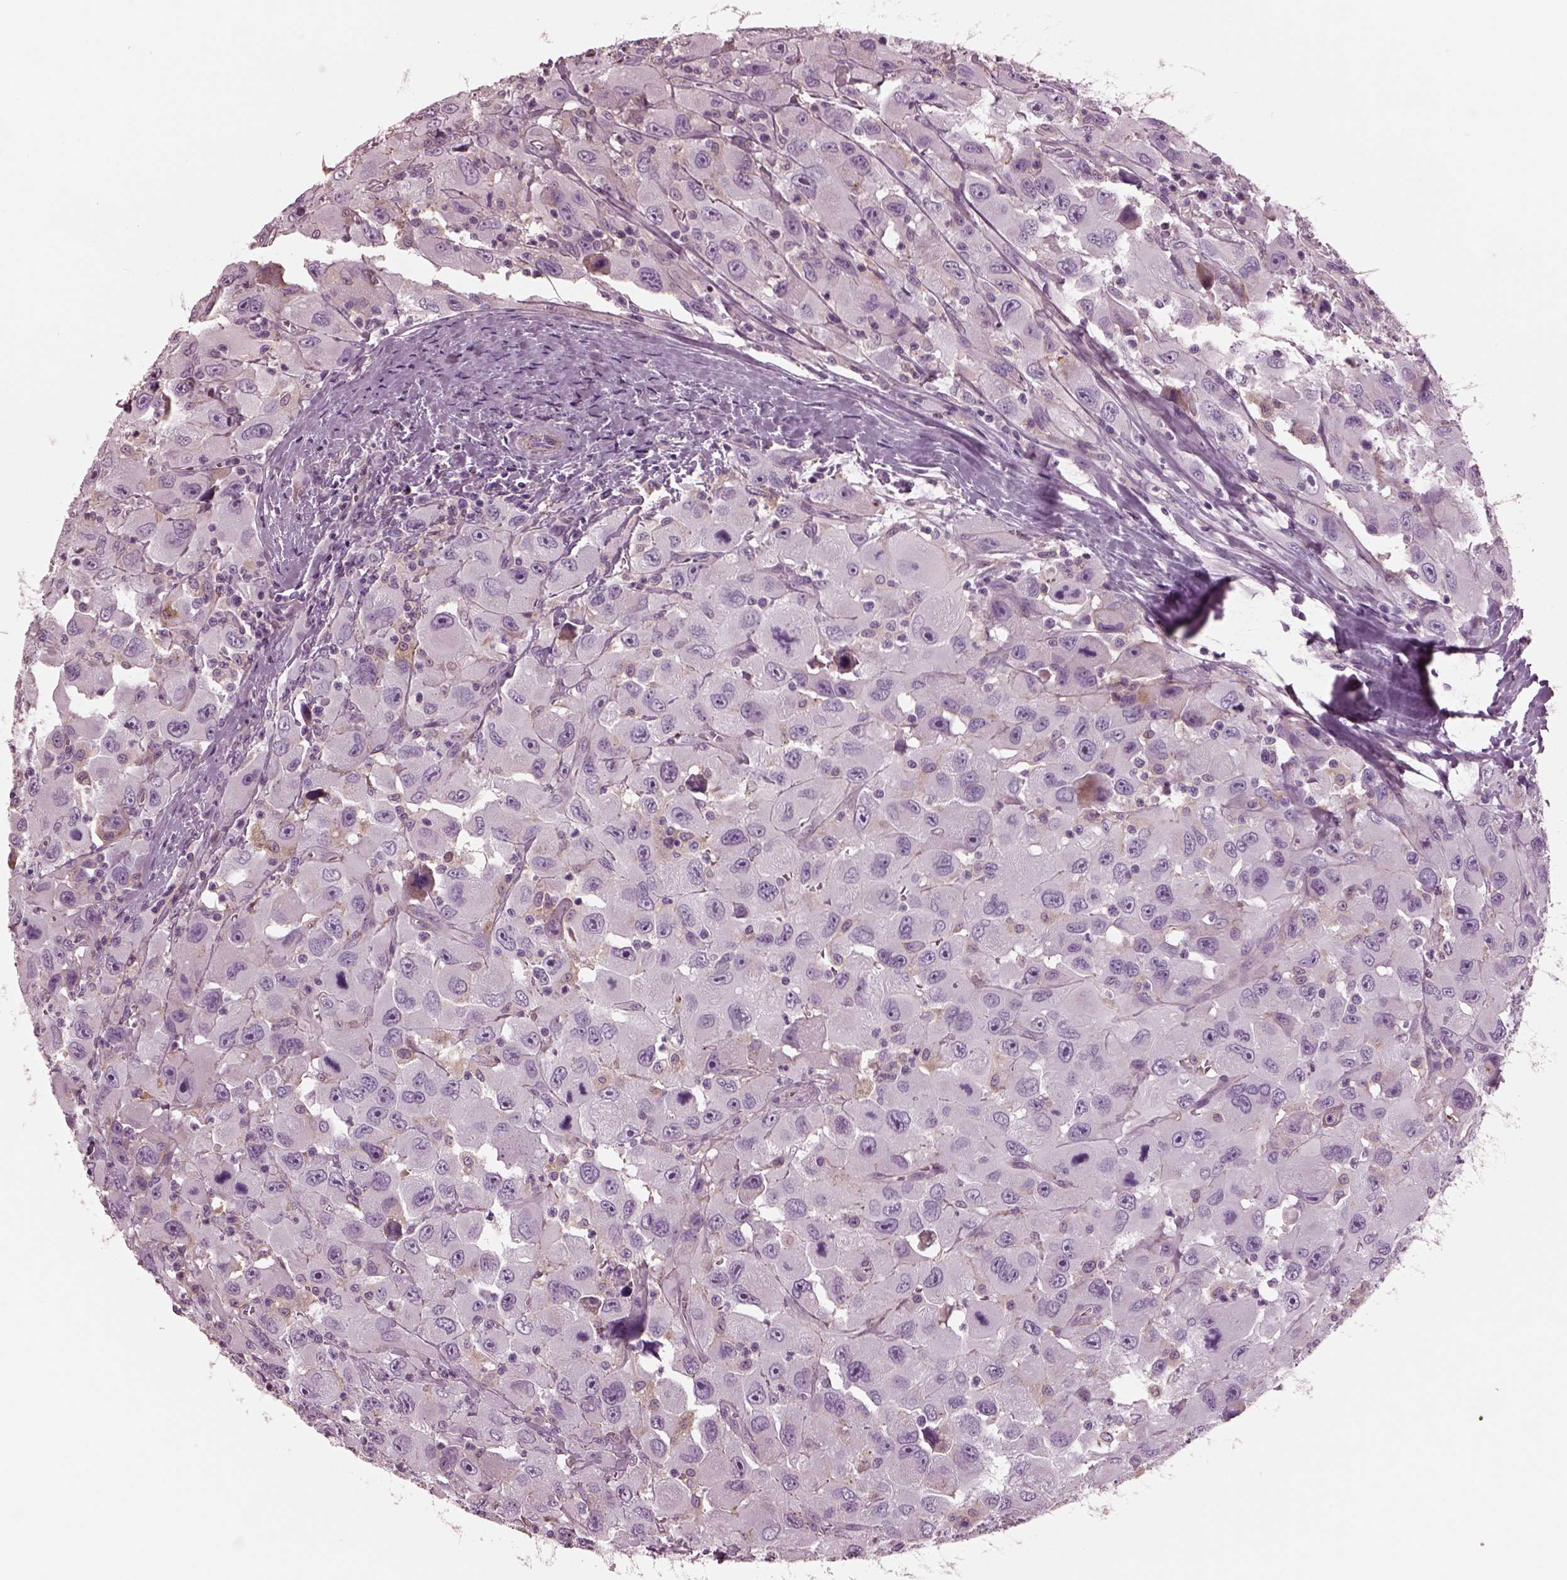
{"staining": {"intensity": "negative", "quantity": "none", "location": "none"}, "tissue": "head and neck cancer", "cell_type": "Tumor cells", "image_type": "cancer", "snomed": [{"axis": "morphology", "description": "Squamous cell carcinoma, NOS"}, {"axis": "morphology", "description": "Squamous cell carcinoma, metastatic, NOS"}, {"axis": "topography", "description": "Oral tissue"}, {"axis": "topography", "description": "Head-Neck"}], "caption": "A histopathology image of human head and neck metastatic squamous cell carcinoma is negative for staining in tumor cells.", "gene": "GDF11", "patient": {"sex": "female", "age": 85}}